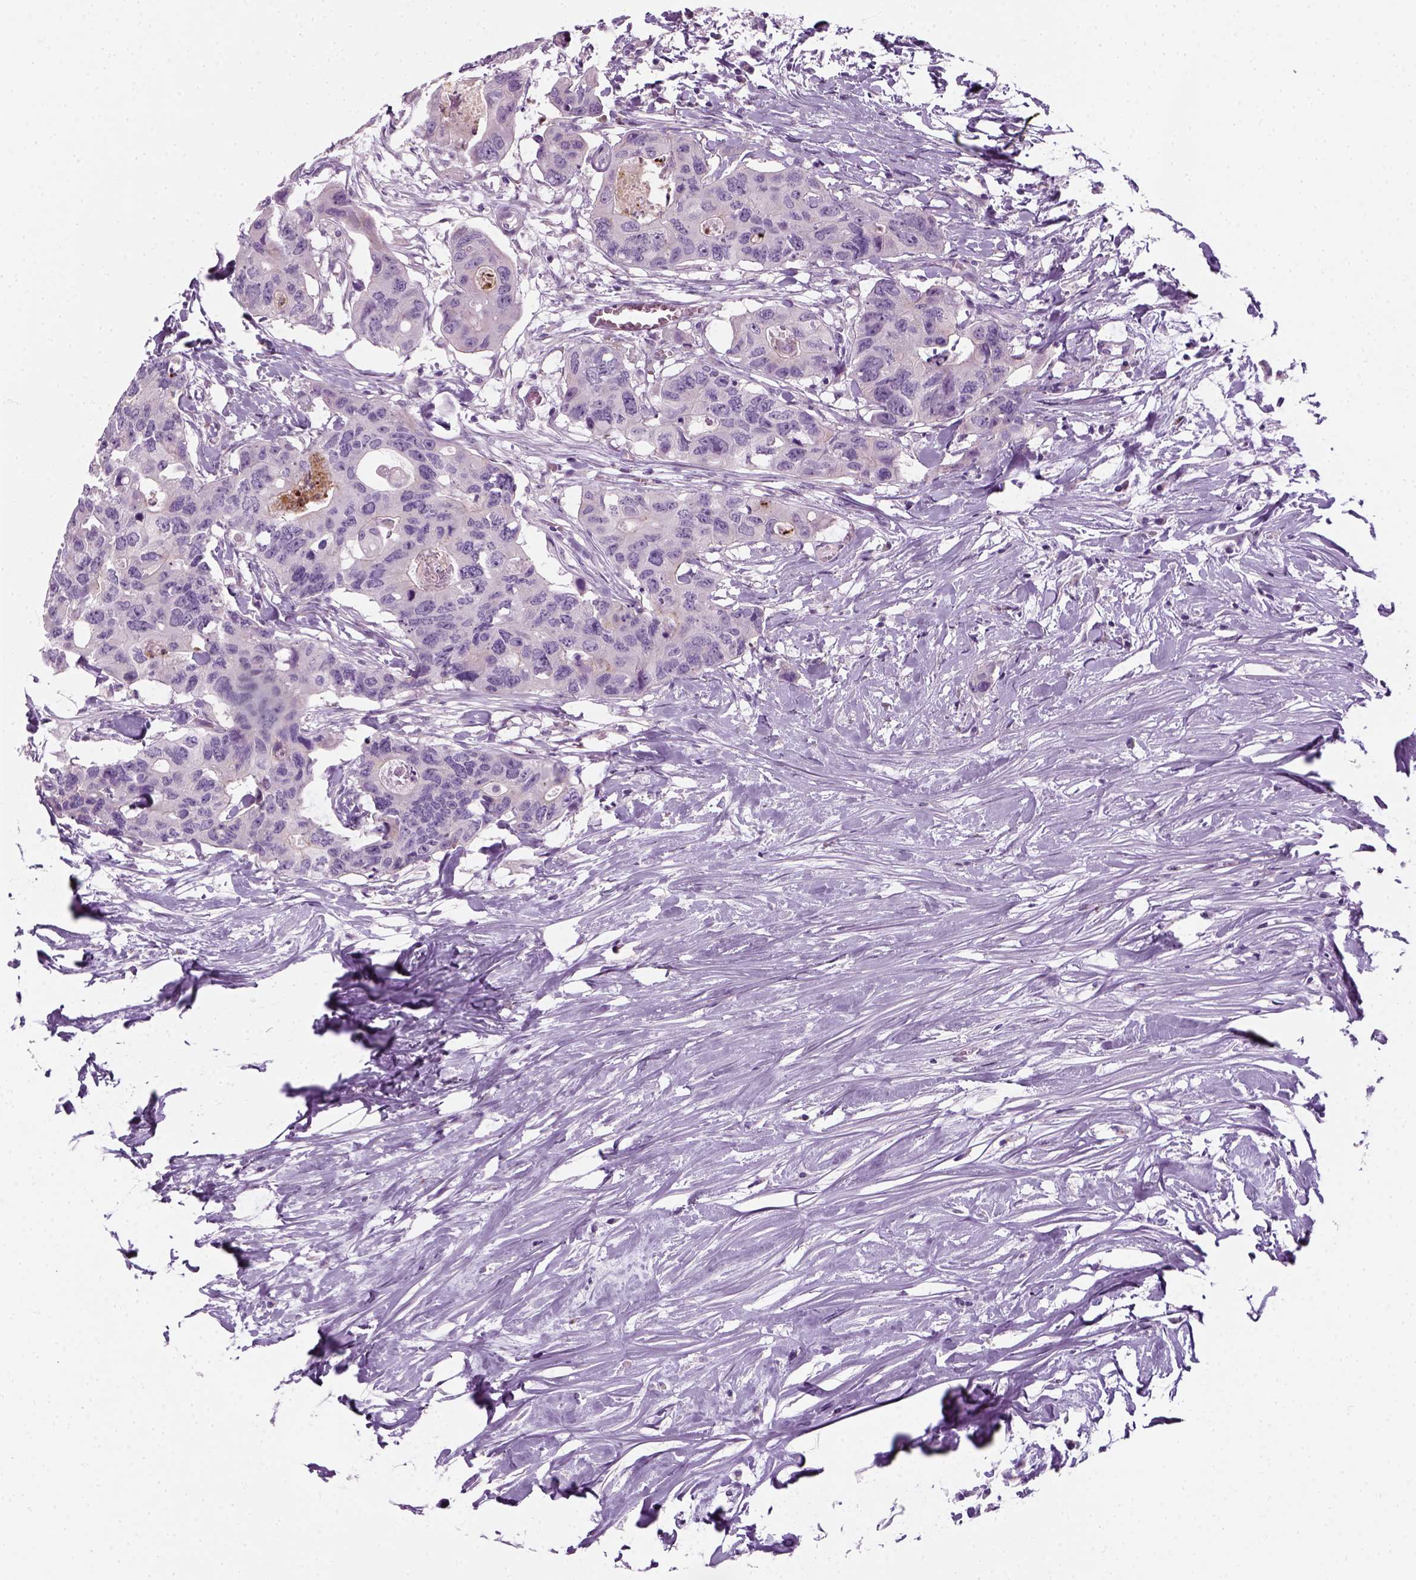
{"staining": {"intensity": "negative", "quantity": "none", "location": "none"}, "tissue": "colorectal cancer", "cell_type": "Tumor cells", "image_type": "cancer", "snomed": [{"axis": "morphology", "description": "Adenocarcinoma, NOS"}, {"axis": "topography", "description": "Rectum"}], "caption": "High power microscopy image of an immunohistochemistry micrograph of colorectal adenocarcinoma, revealing no significant staining in tumor cells.", "gene": "IL4", "patient": {"sex": "male", "age": 57}}